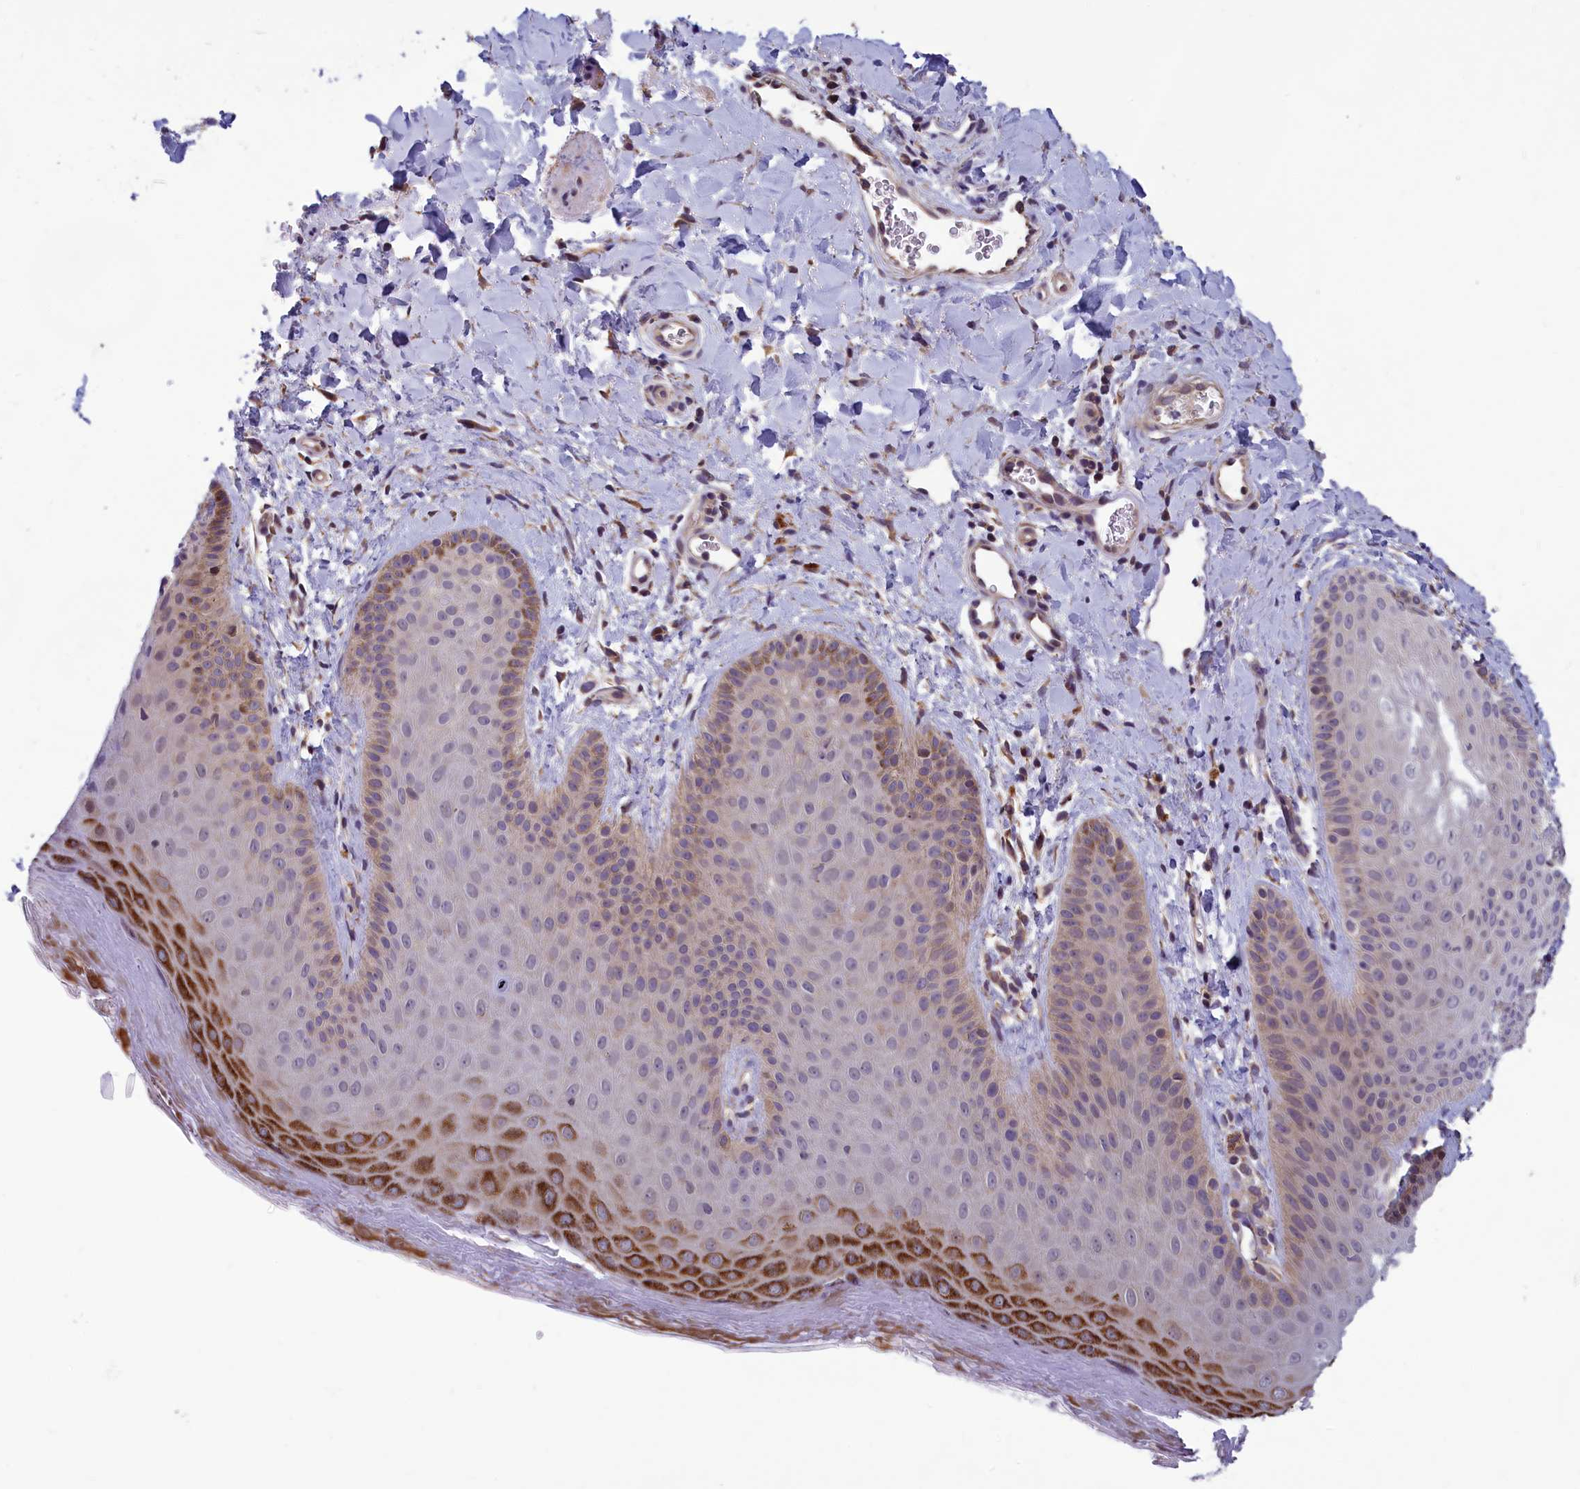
{"staining": {"intensity": "moderate", "quantity": "25%-75%", "location": "cytoplasmic/membranous"}, "tissue": "skin", "cell_type": "Epidermal cells", "image_type": "normal", "snomed": [{"axis": "morphology", "description": "Normal tissue, NOS"}, {"axis": "morphology", "description": "Neoplasm, malignant, NOS"}, {"axis": "topography", "description": "Anal"}], "caption": "Immunohistochemical staining of normal skin shows medium levels of moderate cytoplasmic/membranous positivity in about 25%-75% of epidermal cells. (Stains: DAB in brown, nuclei in blue, Microscopy: brightfield microscopy at high magnification).", "gene": "HECA", "patient": {"sex": "male", "age": 47}}